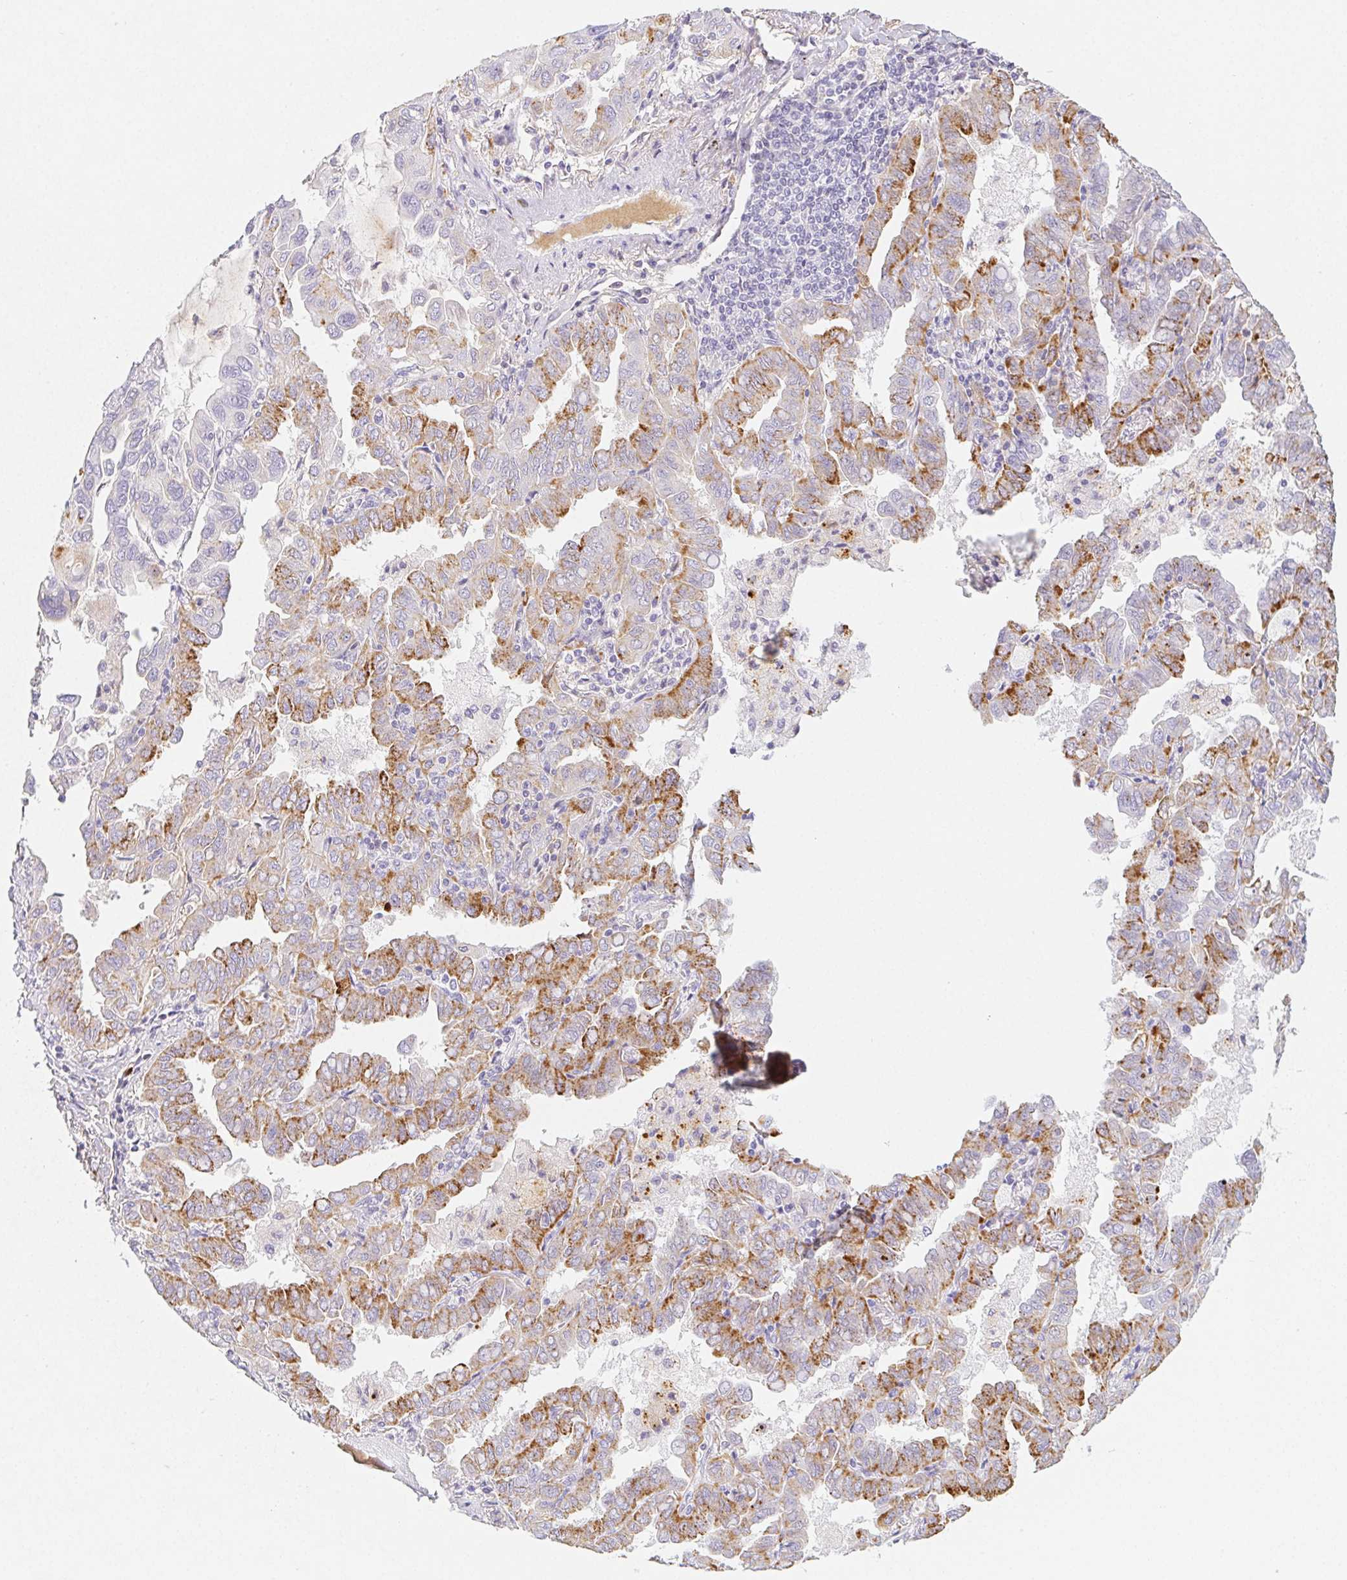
{"staining": {"intensity": "moderate", "quantity": "25%-75%", "location": "cytoplasmic/membranous"}, "tissue": "lung cancer", "cell_type": "Tumor cells", "image_type": "cancer", "snomed": [{"axis": "morphology", "description": "Adenocarcinoma, NOS"}, {"axis": "topography", "description": "Lung"}], "caption": "An image of adenocarcinoma (lung) stained for a protein reveals moderate cytoplasmic/membranous brown staining in tumor cells.", "gene": "ITIH2", "patient": {"sex": "male", "age": 64}}